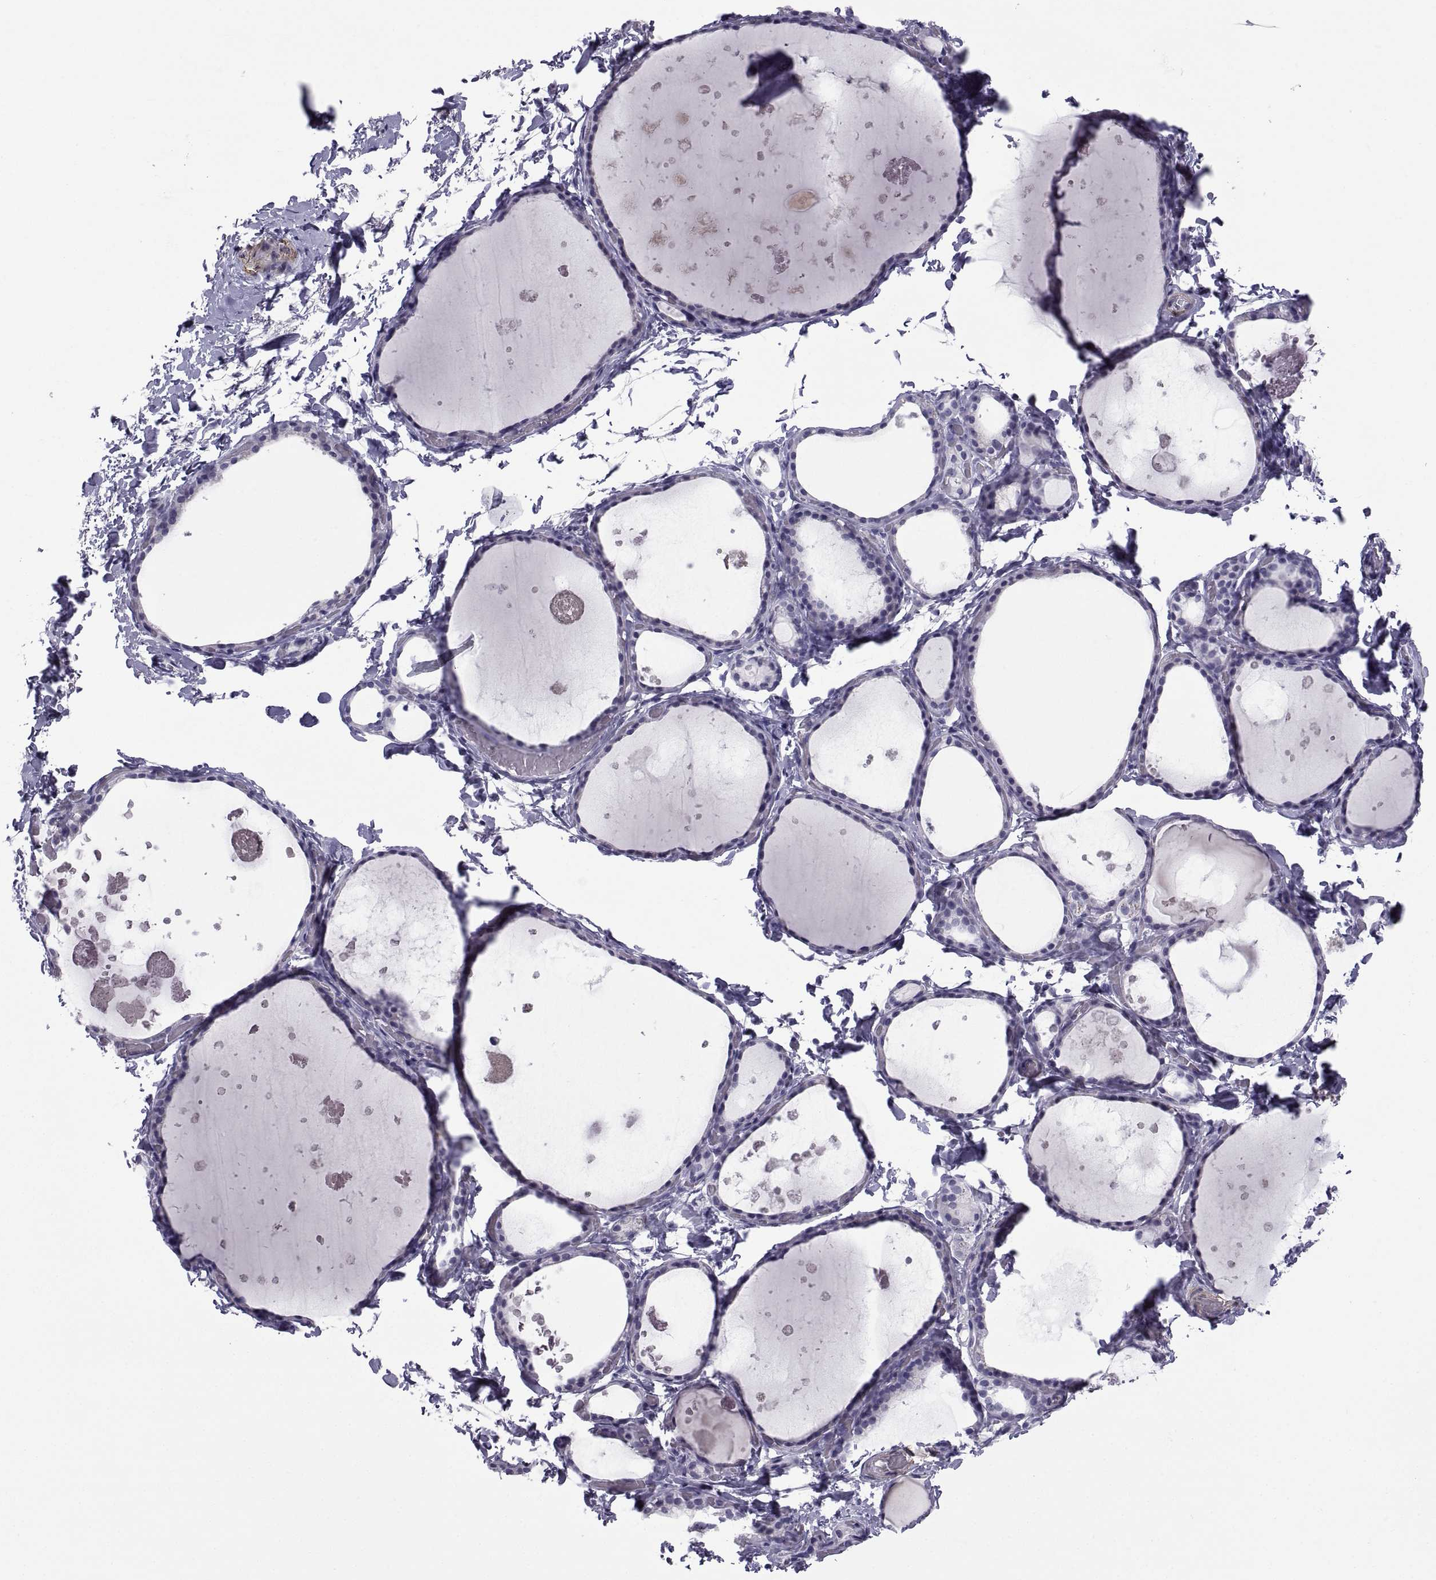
{"staining": {"intensity": "negative", "quantity": "none", "location": "none"}, "tissue": "thyroid gland", "cell_type": "Glandular cells", "image_type": "normal", "snomed": [{"axis": "morphology", "description": "Normal tissue, NOS"}, {"axis": "topography", "description": "Thyroid gland"}], "caption": "DAB immunohistochemical staining of unremarkable human thyroid gland displays no significant positivity in glandular cells.", "gene": "MAGEB1", "patient": {"sex": "female", "age": 56}}